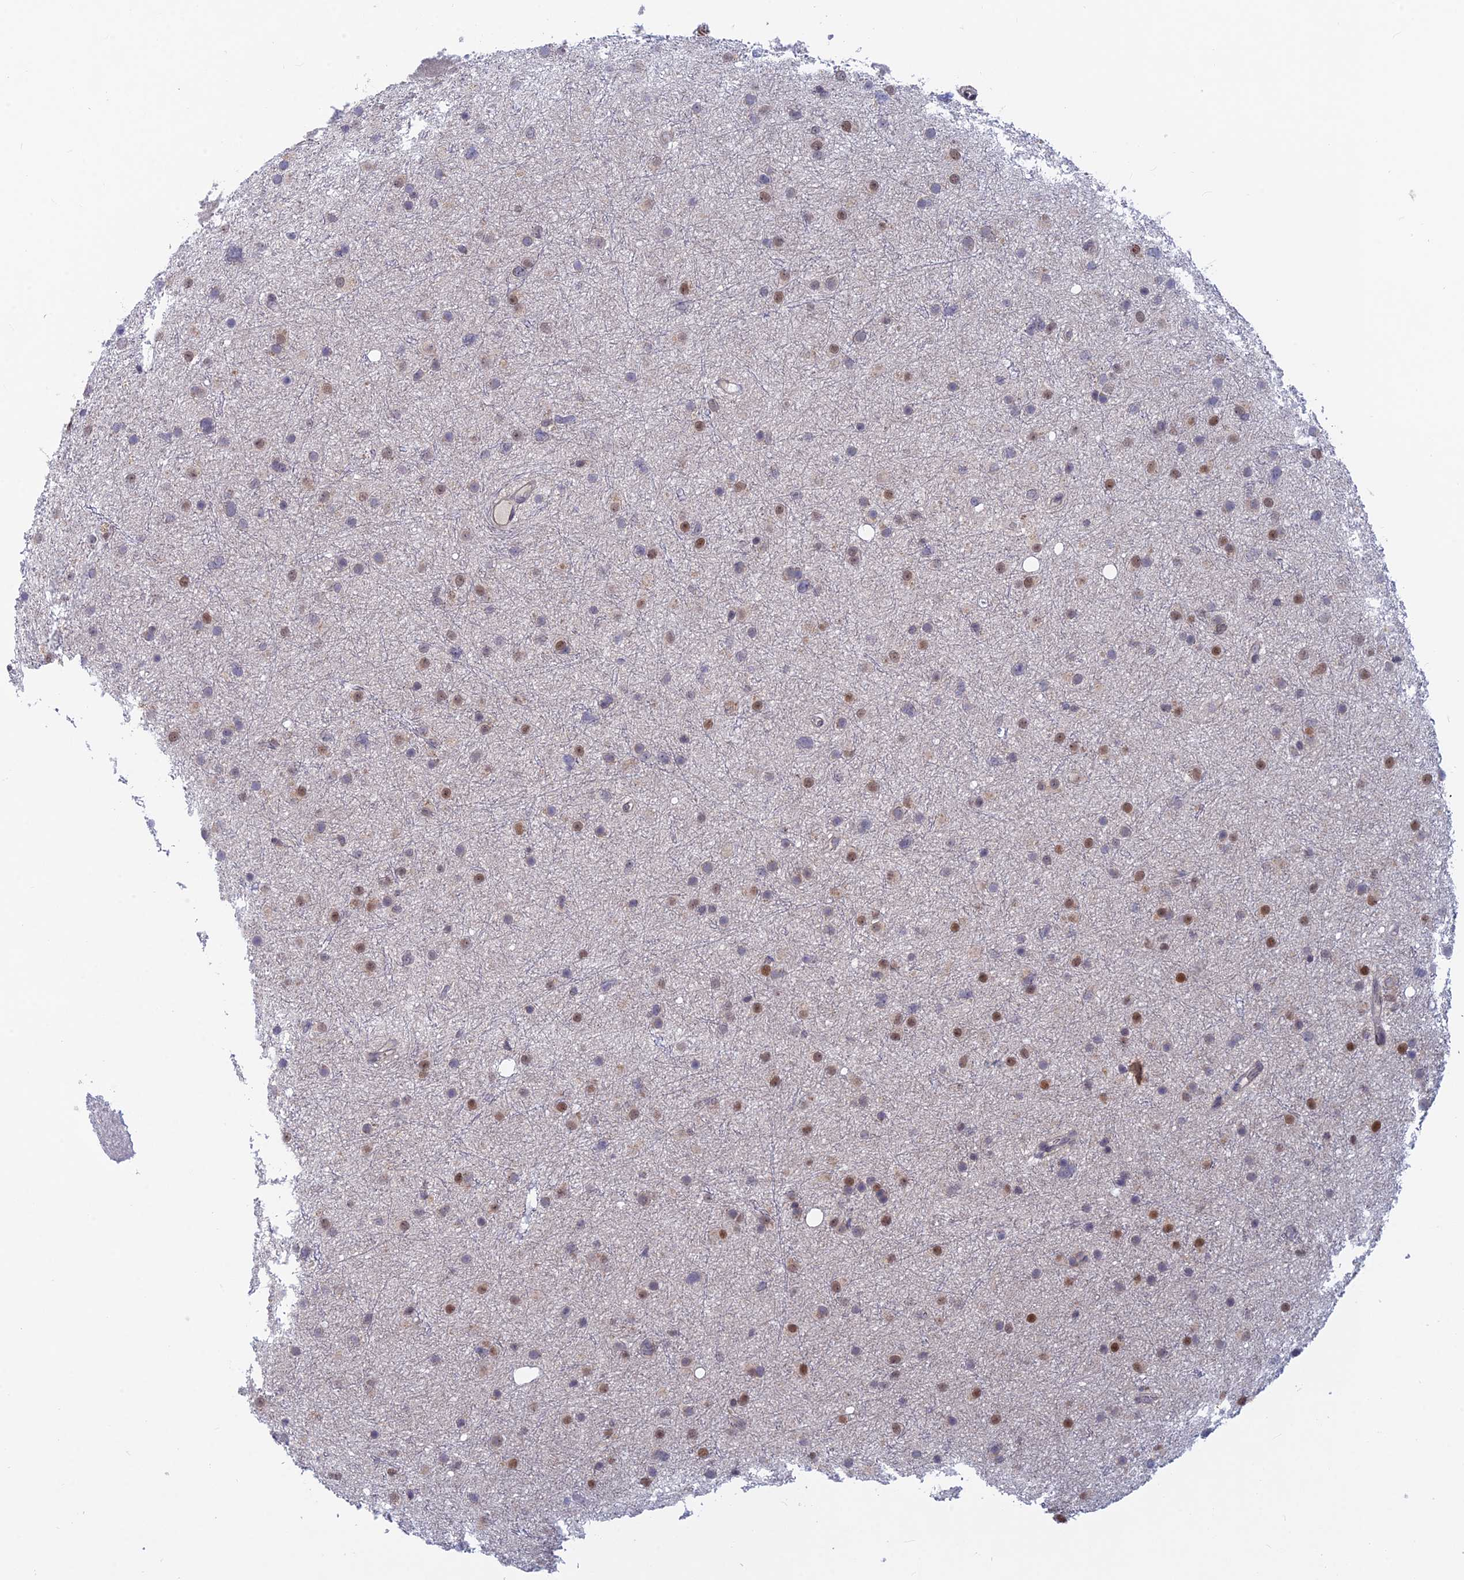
{"staining": {"intensity": "moderate", "quantity": "25%-75%", "location": "nuclear"}, "tissue": "glioma", "cell_type": "Tumor cells", "image_type": "cancer", "snomed": [{"axis": "morphology", "description": "Glioma, malignant, Low grade"}, {"axis": "topography", "description": "Cerebral cortex"}], "caption": "This photomicrograph exhibits immunohistochemistry staining of glioma, with medium moderate nuclear positivity in about 25%-75% of tumor cells.", "gene": "SRA1", "patient": {"sex": "female", "age": 39}}